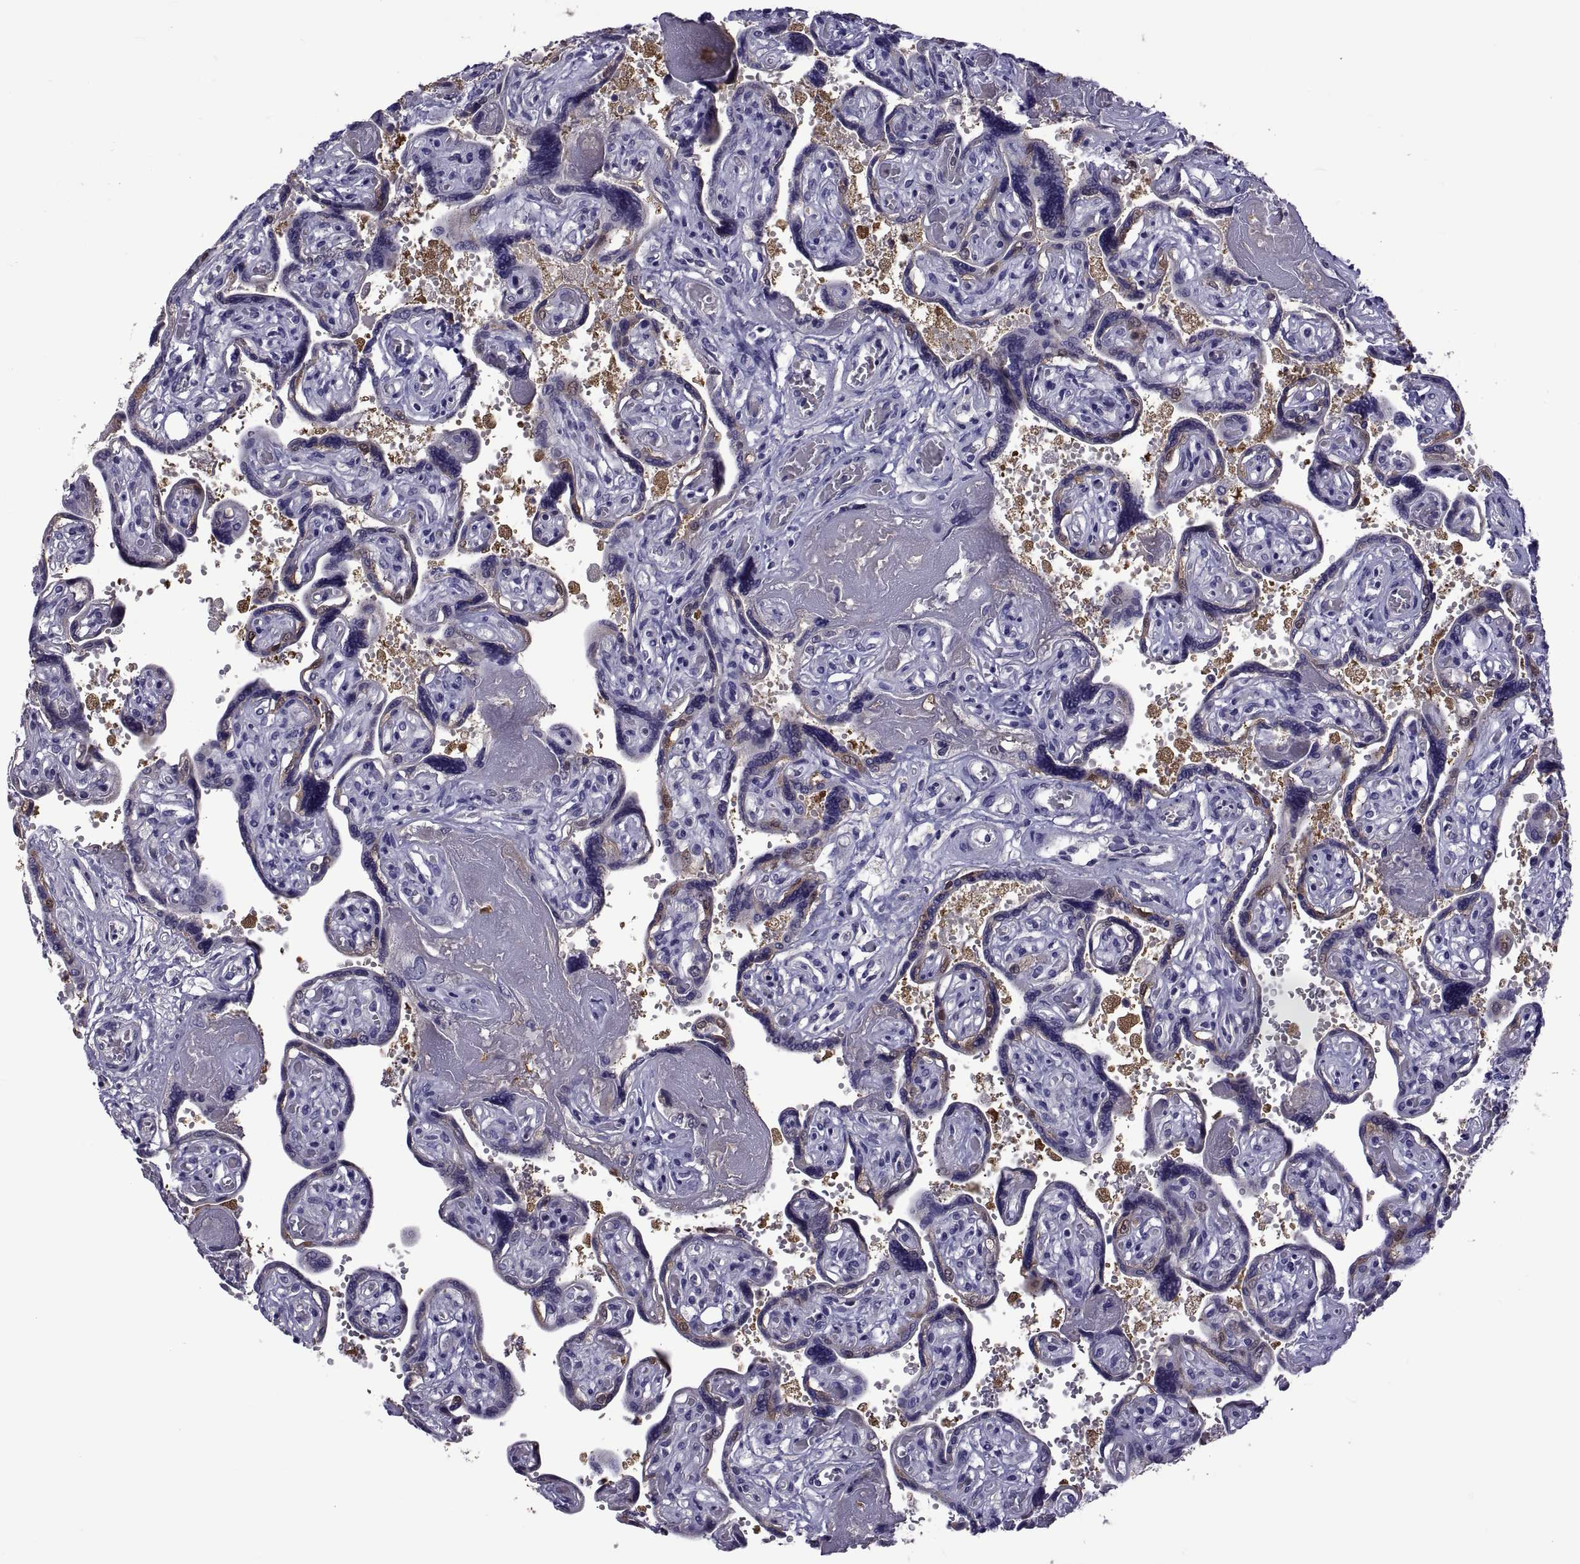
{"staining": {"intensity": "negative", "quantity": "none", "location": "none"}, "tissue": "placenta", "cell_type": "Decidual cells", "image_type": "normal", "snomed": [{"axis": "morphology", "description": "Normal tissue, NOS"}, {"axis": "topography", "description": "Placenta"}], "caption": "Immunohistochemistry (IHC) micrograph of unremarkable placenta: placenta stained with DAB (3,3'-diaminobenzidine) demonstrates no significant protein positivity in decidual cells. Nuclei are stained in blue.", "gene": "LCN9", "patient": {"sex": "female", "age": 32}}